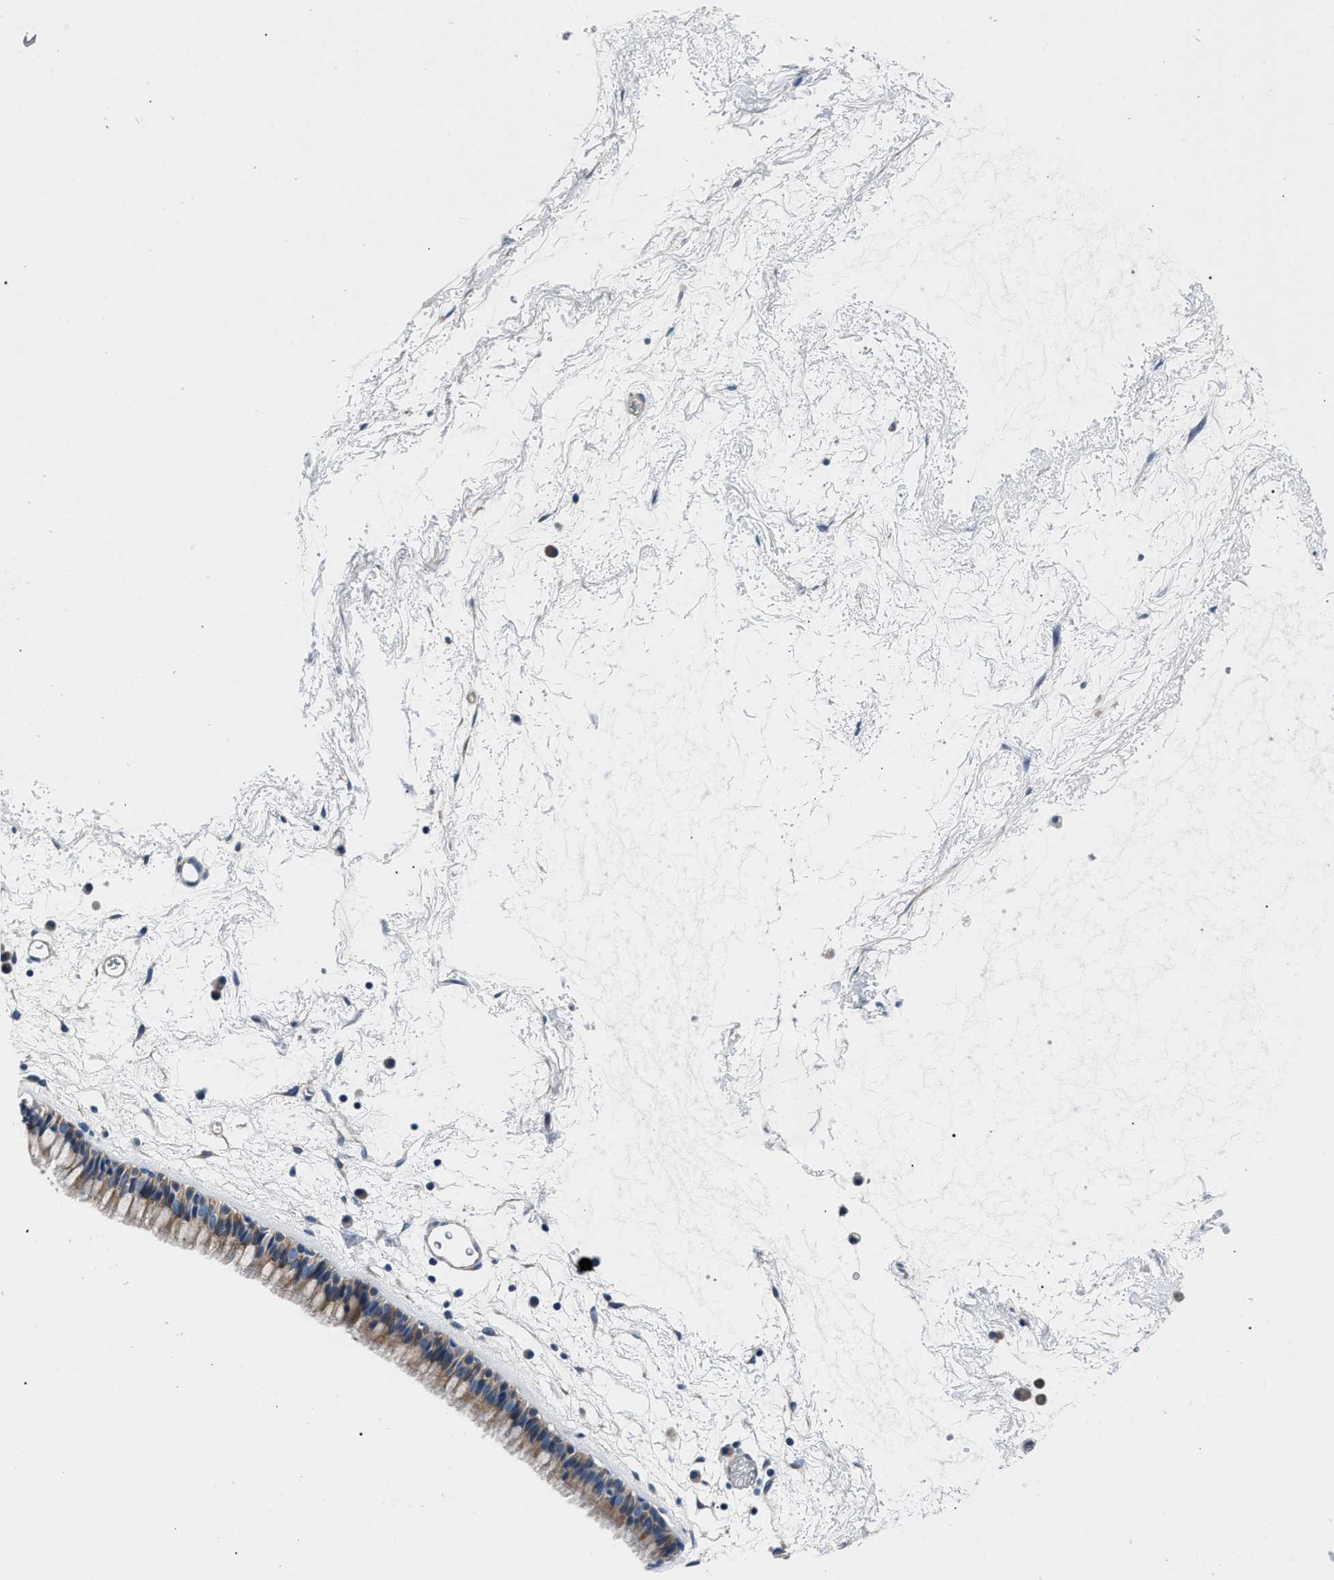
{"staining": {"intensity": "moderate", "quantity": ">75%", "location": "cytoplasmic/membranous"}, "tissue": "nasopharynx", "cell_type": "Respiratory epithelial cells", "image_type": "normal", "snomed": [{"axis": "morphology", "description": "Normal tissue, NOS"}, {"axis": "morphology", "description": "Inflammation, NOS"}, {"axis": "topography", "description": "Nasopharynx"}], "caption": "Brown immunohistochemical staining in benign nasopharynx exhibits moderate cytoplasmic/membranous positivity in approximately >75% of respiratory epithelial cells.", "gene": "CDRT4", "patient": {"sex": "male", "age": 48}}